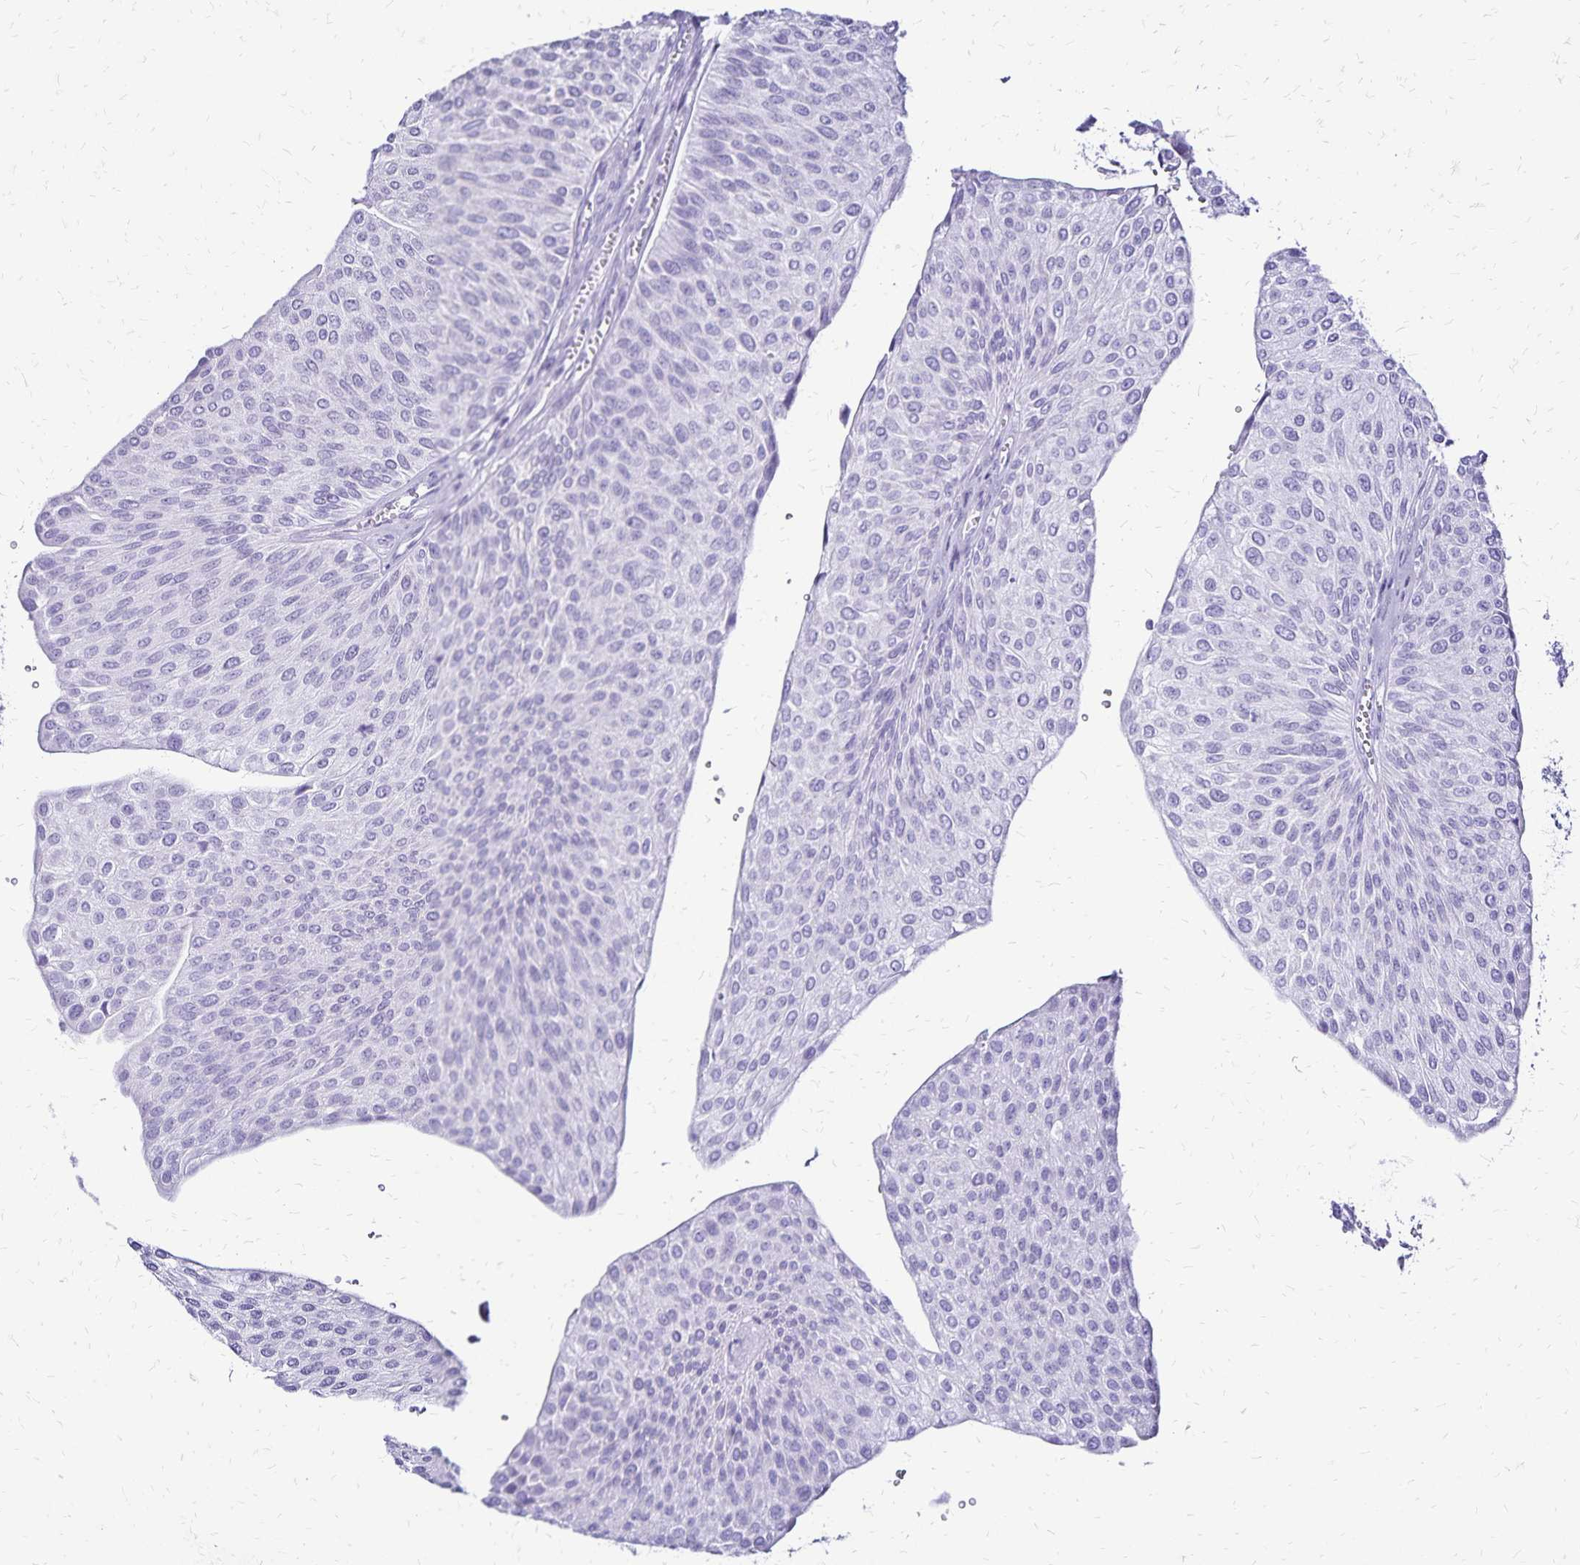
{"staining": {"intensity": "negative", "quantity": "none", "location": "none"}, "tissue": "urothelial cancer", "cell_type": "Tumor cells", "image_type": "cancer", "snomed": [{"axis": "morphology", "description": "Urothelial carcinoma, NOS"}, {"axis": "topography", "description": "Urinary bladder"}], "caption": "There is no significant positivity in tumor cells of urothelial cancer.", "gene": "LIN28B", "patient": {"sex": "male", "age": 67}}